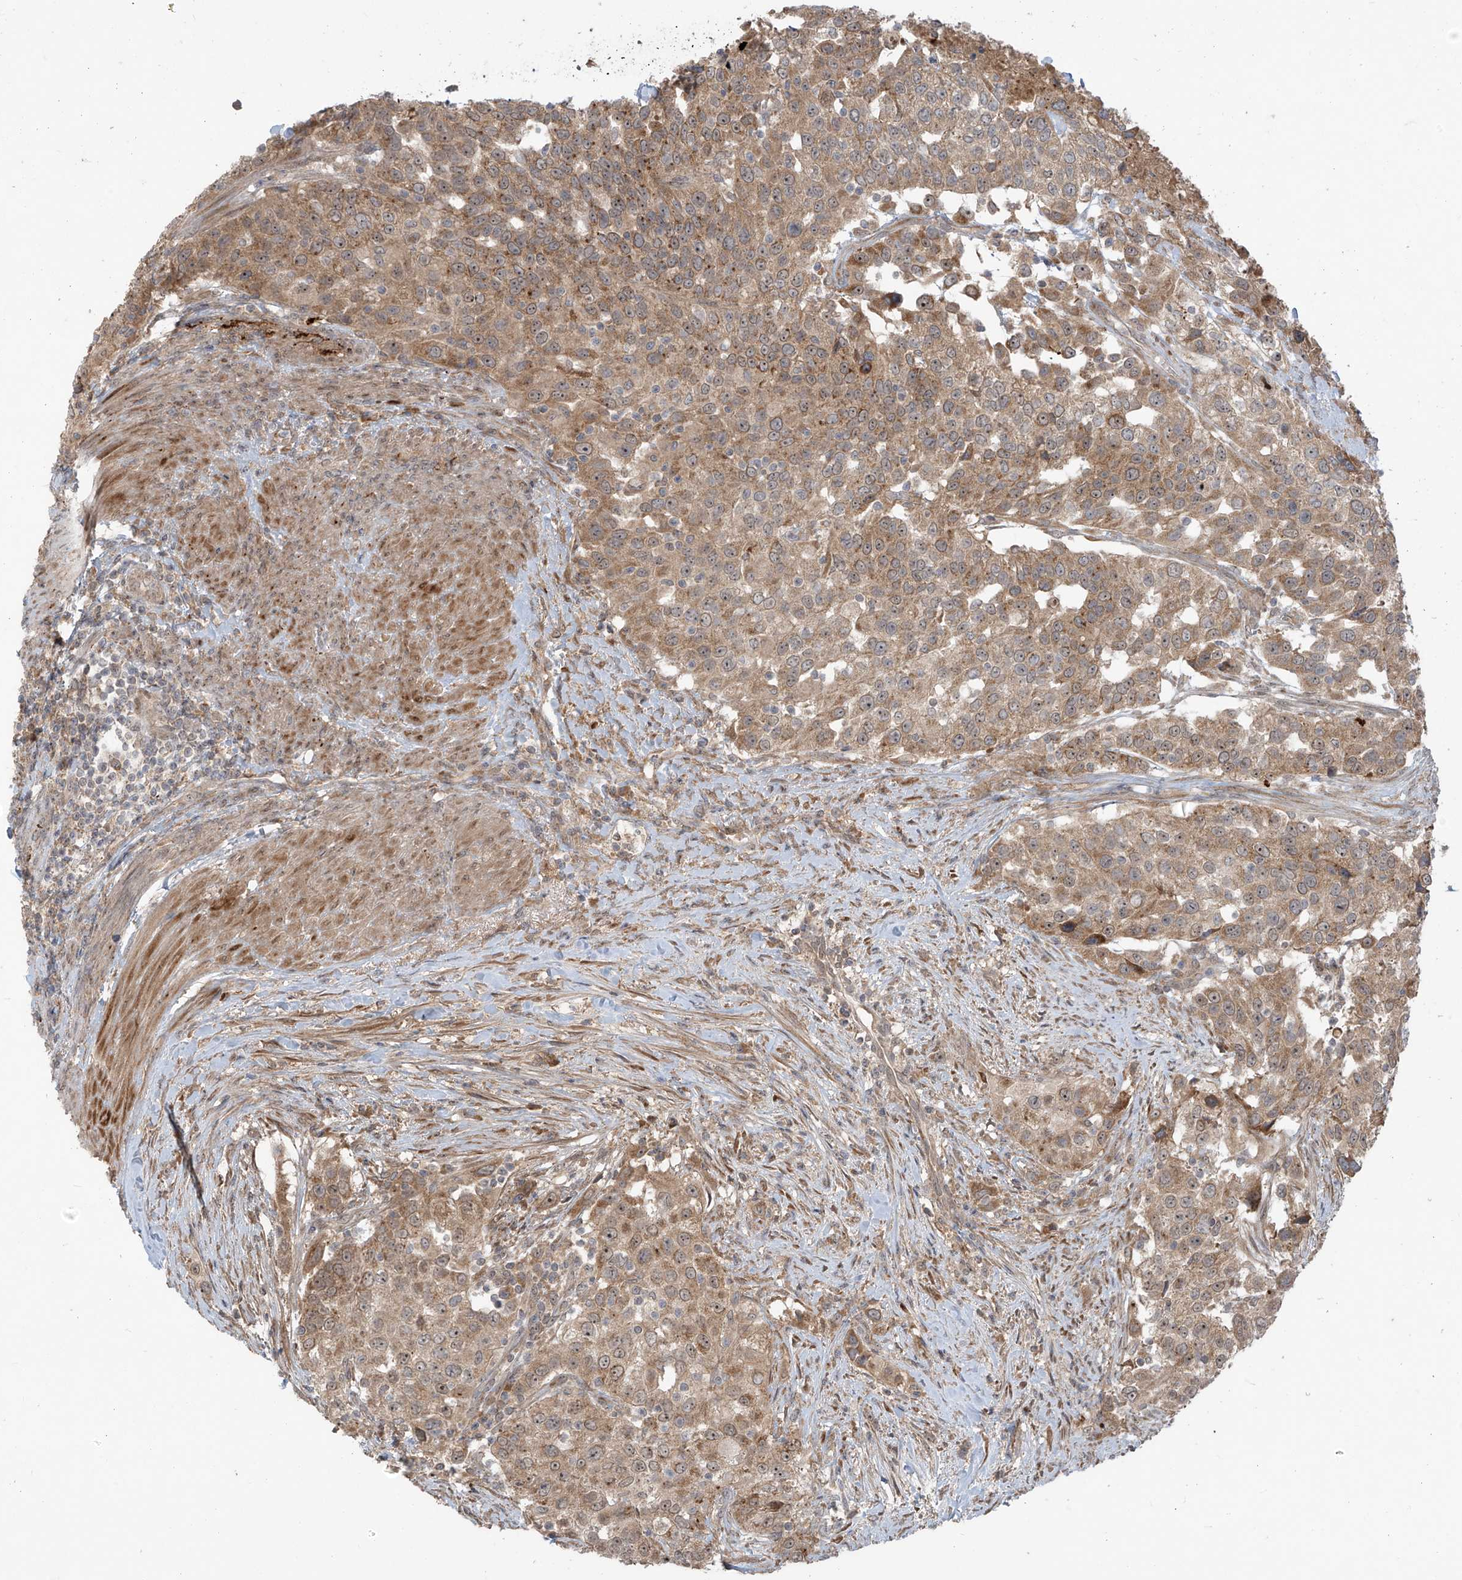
{"staining": {"intensity": "moderate", "quantity": ">75%", "location": "cytoplasmic/membranous,nuclear"}, "tissue": "urothelial cancer", "cell_type": "Tumor cells", "image_type": "cancer", "snomed": [{"axis": "morphology", "description": "Urothelial carcinoma, High grade"}, {"axis": "topography", "description": "Urinary bladder"}], "caption": "Protein analysis of urothelial cancer tissue exhibits moderate cytoplasmic/membranous and nuclear staining in approximately >75% of tumor cells.", "gene": "KATNIP", "patient": {"sex": "female", "age": 80}}